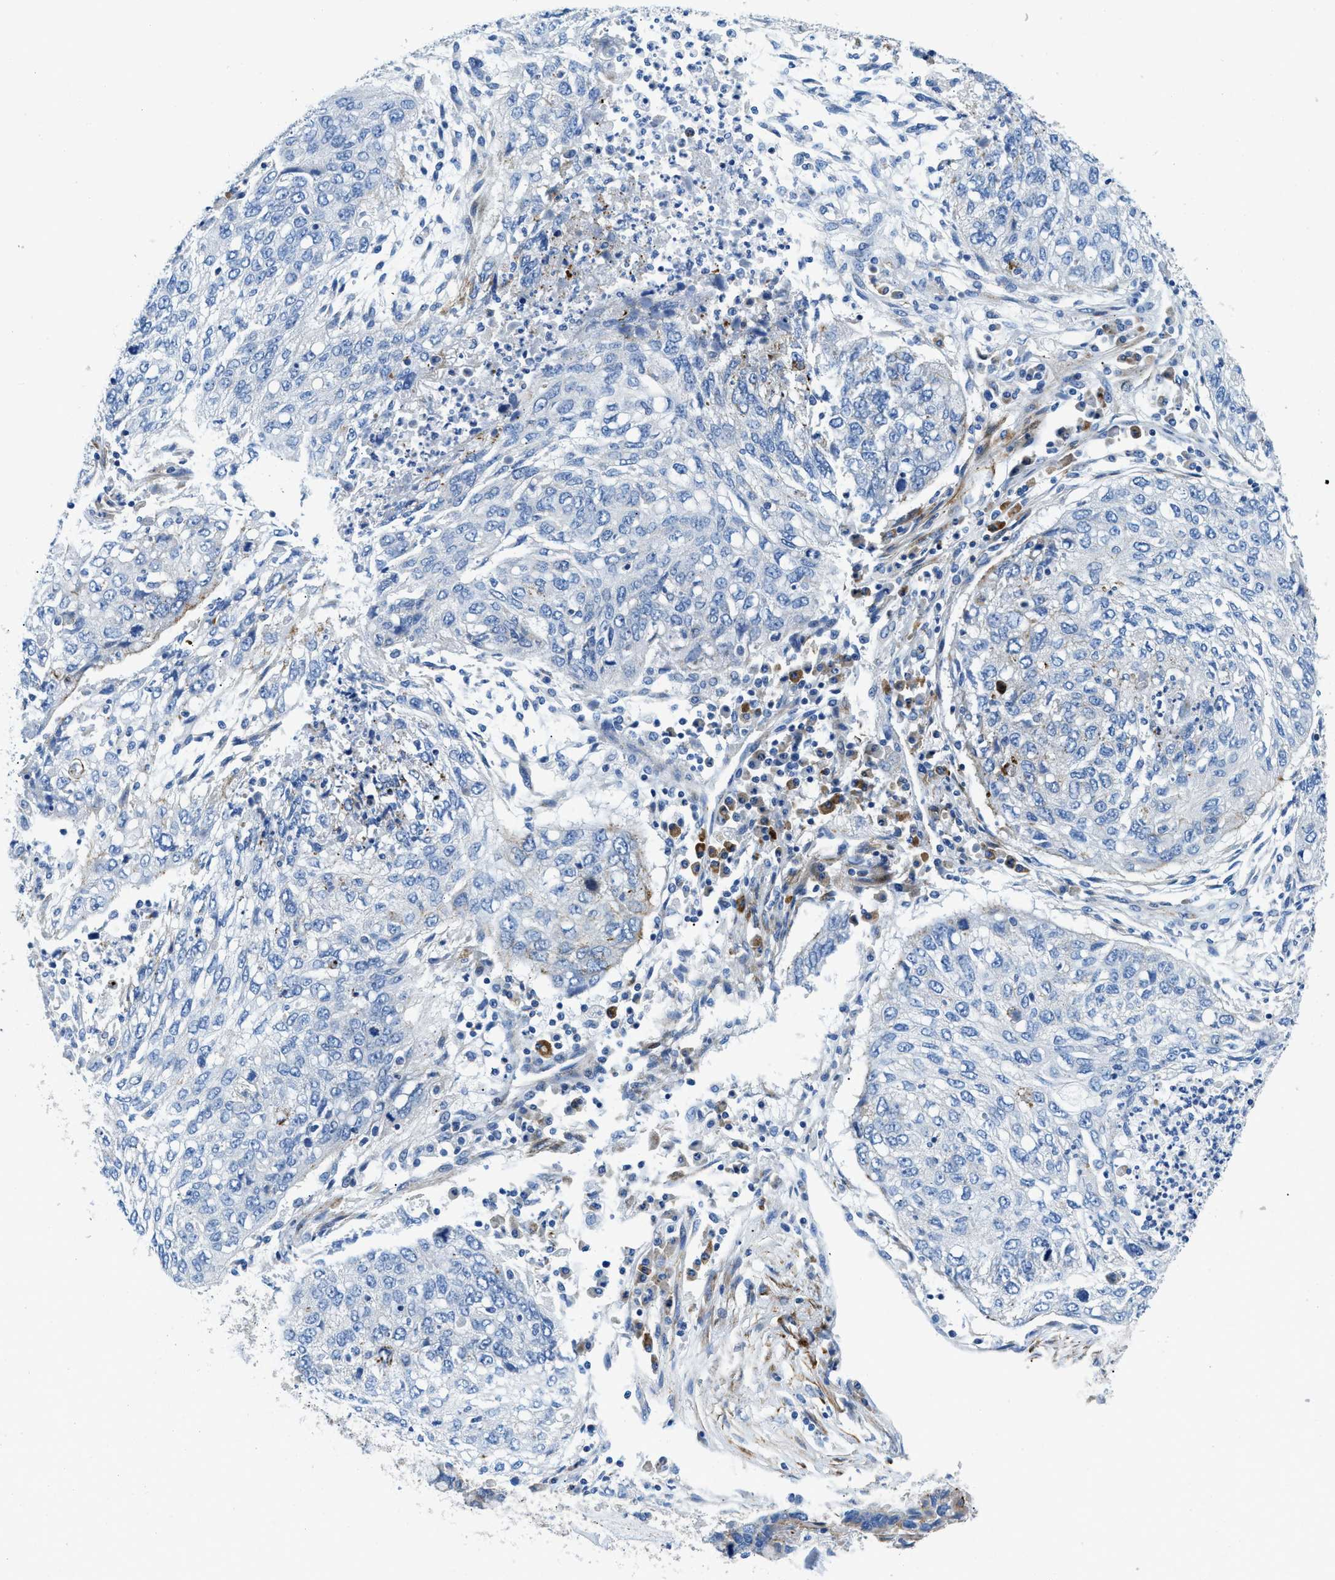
{"staining": {"intensity": "negative", "quantity": "none", "location": "none"}, "tissue": "lung cancer", "cell_type": "Tumor cells", "image_type": "cancer", "snomed": [{"axis": "morphology", "description": "Squamous cell carcinoma, NOS"}, {"axis": "topography", "description": "Lung"}], "caption": "Photomicrograph shows no protein positivity in tumor cells of squamous cell carcinoma (lung) tissue. (Immunohistochemistry, brightfield microscopy, high magnification).", "gene": "CUTA", "patient": {"sex": "female", "age": 63}}